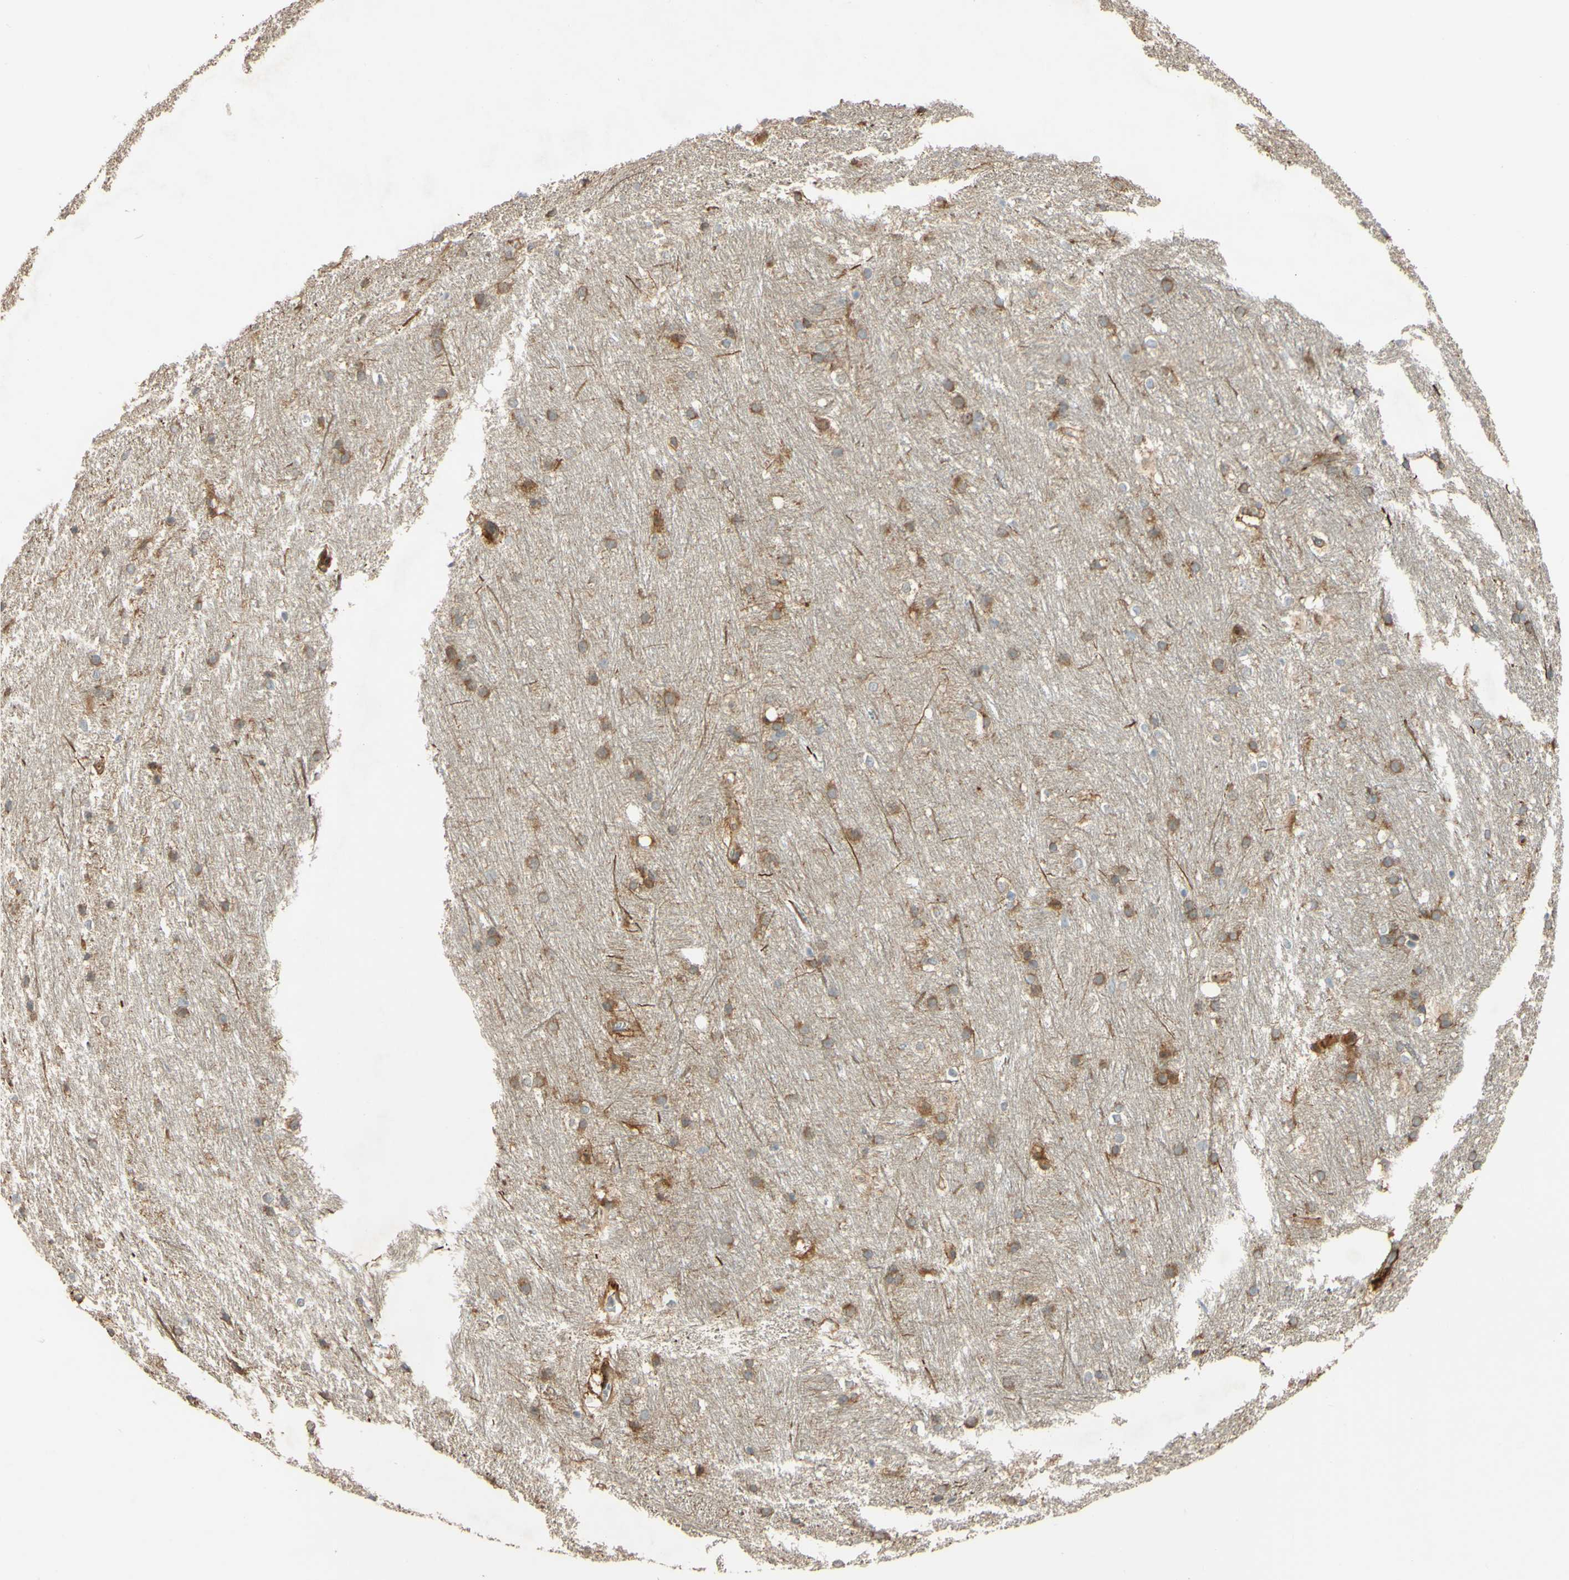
{"staining": {"intensity": "moderate", "quantity": "25%-75%", "location": "cytoplasmic/membranous"}, "tissue": "caudate", "cell_type": "Glial cells", "image_type": "normal", "snomed": [{"axis": "morphology", "description": "Normal tissue, NOS"}, {"axis": "topography", "description": "Lateral ventricle wall"}], "caption": "Brown immunohistochemical staining in unremarkable caudate shows moderate cytoplasmic/membranous expression in about 25%-75% of glial cells.", "gene": "DKK3", "patient": {"sex": "female", "age": 19}}